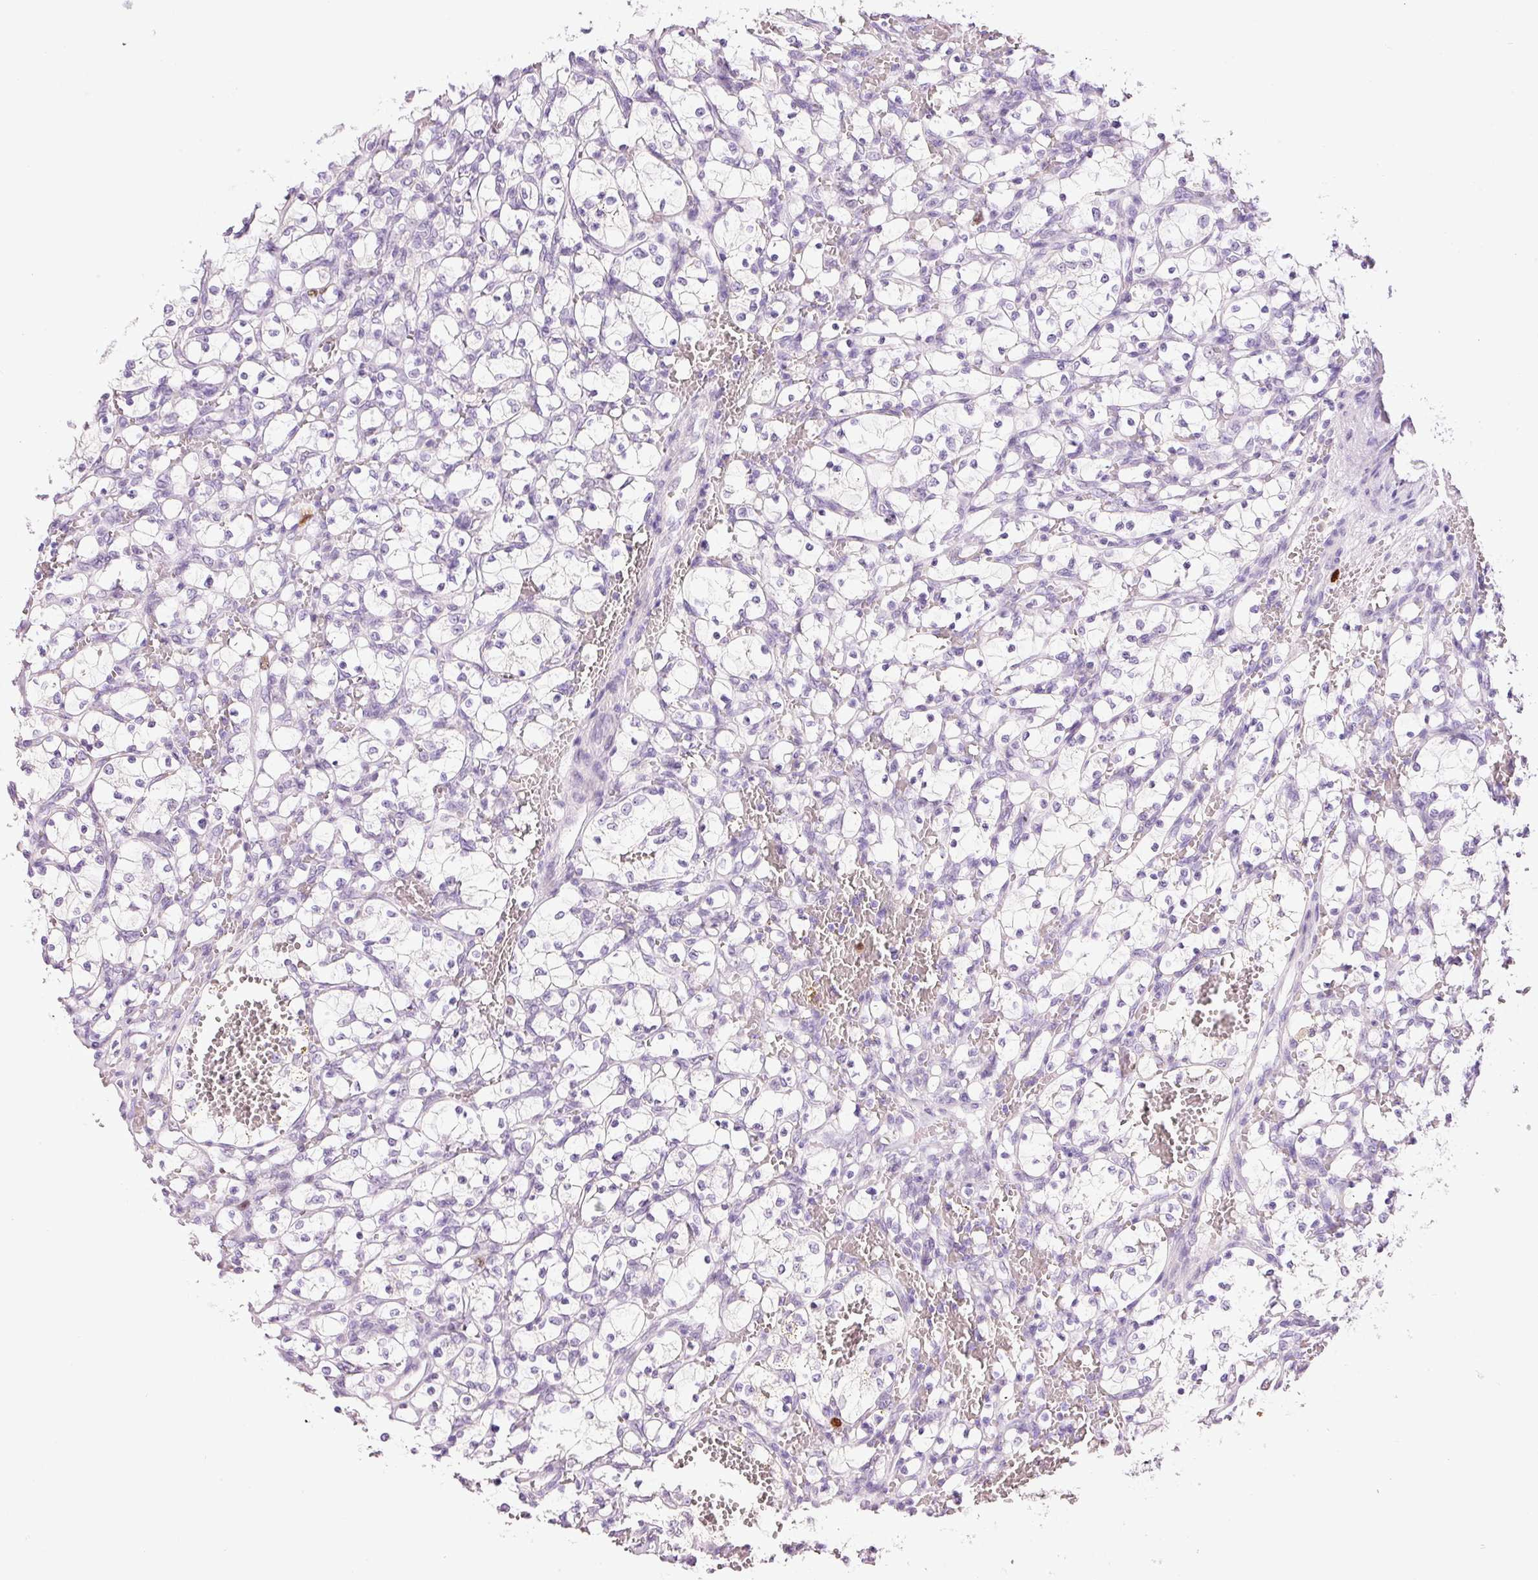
{"staining": {"intensity": "negative", "quantity": "none", "location": "none"}, "tissue": "renal cancer", "cell_type": "Tumor cells", "image_type": "cancer", "snomed": [{"axis": "morphology", "description": "Adenocarcinoma, NOS"}, {"axis": "topography", "description": "Kidney"}], "caption": "IHC of renal cancer shows no positivity in tumor cells. (DAB IHC with hematoxylin counter stain).", "gene": "KPNA2", "patient": {"sex": "female", "age": 69}}